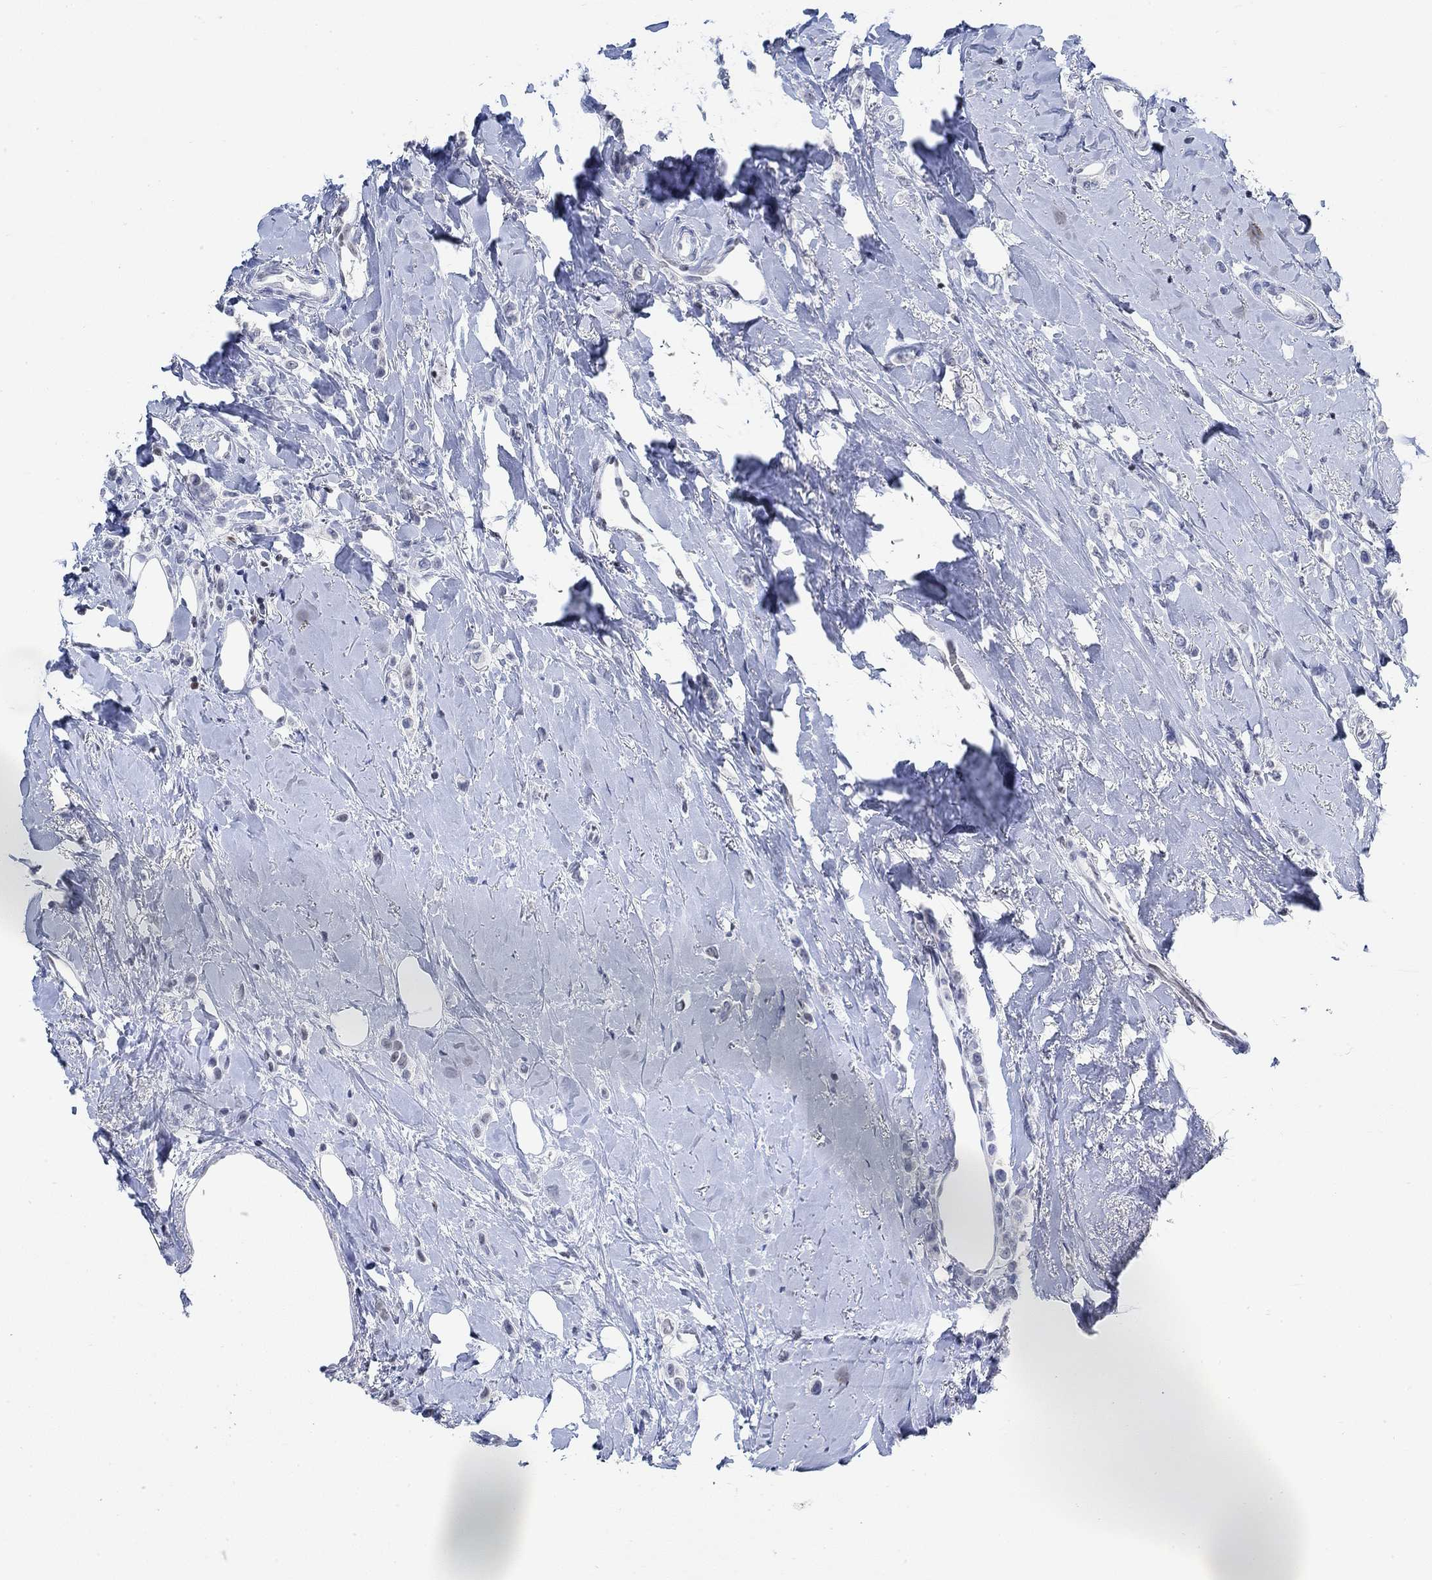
{"staining": {"intensity": "negative", "quantity": "none", "location": "none"}, "tissue": "breast cancer", "cell_type": "Tumor cells", "image_type": "cancer", "snomed": [{"axis": "morphology", "description": "Lobular carcinoma"}, {"axis": "topography", "description": "Breast"}], "caption": "DAB immunohistochemical staining of human lobular carcinoma (breast) demonstrates no significant positivity in tumor cells.", "gene": "PPP1R17", "patient": {"sex": "female", "age": 66}}